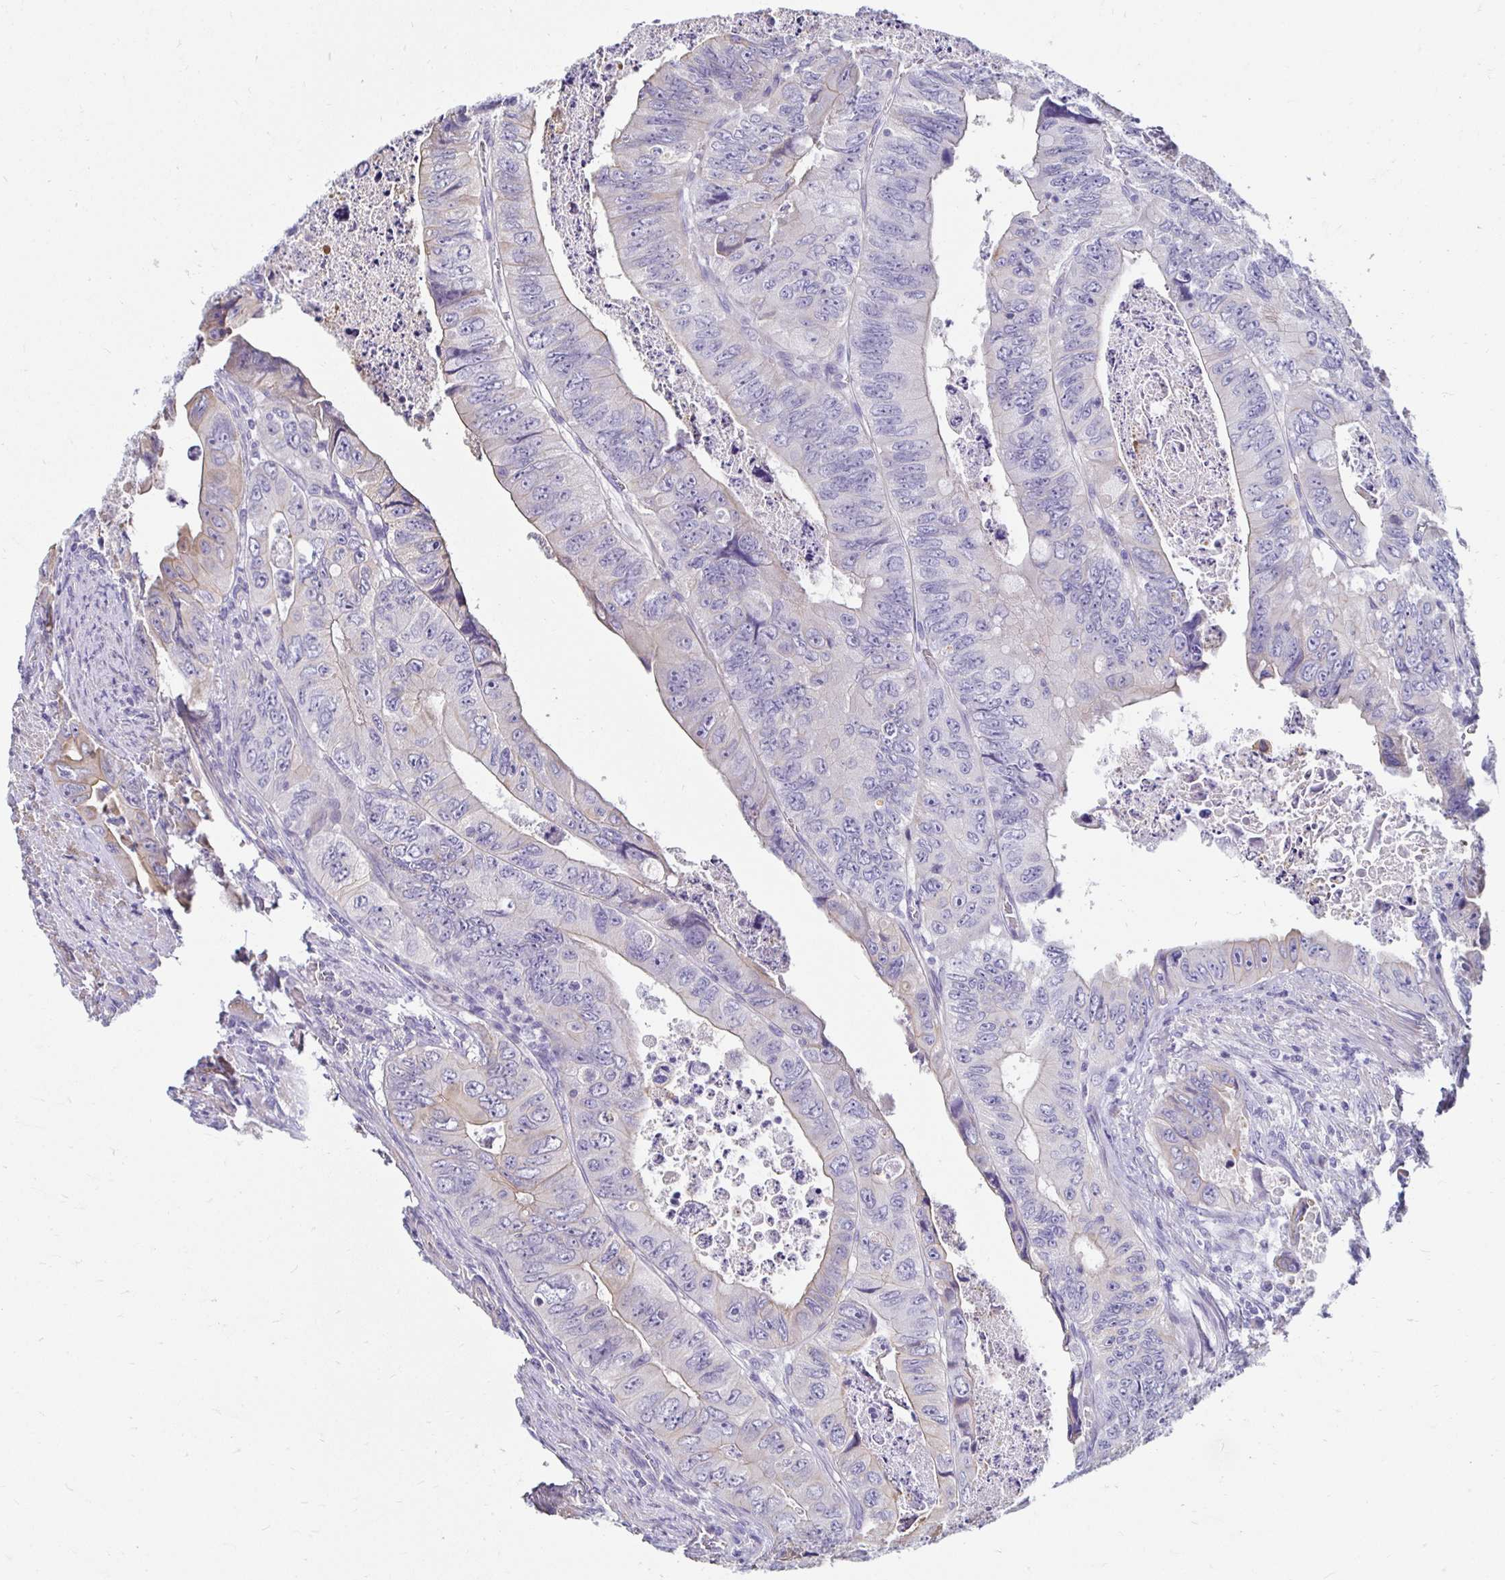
{"staining": {"intensity": "negative", "quantity": "none", "location": "none"}, "tissue": "colorectal cancer", "cell_type": "Tumor cells", "image_type": "cancer", "snomed": [{"axis": "morphology", "description": "Adenocarcinoma, NOS"}, {"axis": "topography", "description": "Colon"}], "caption": "The micrograph demonstrates no staining of tumor cells in colorectal cancer.", "gene": "AKAP6", "patient": {"sex": "female", "age": 84}}